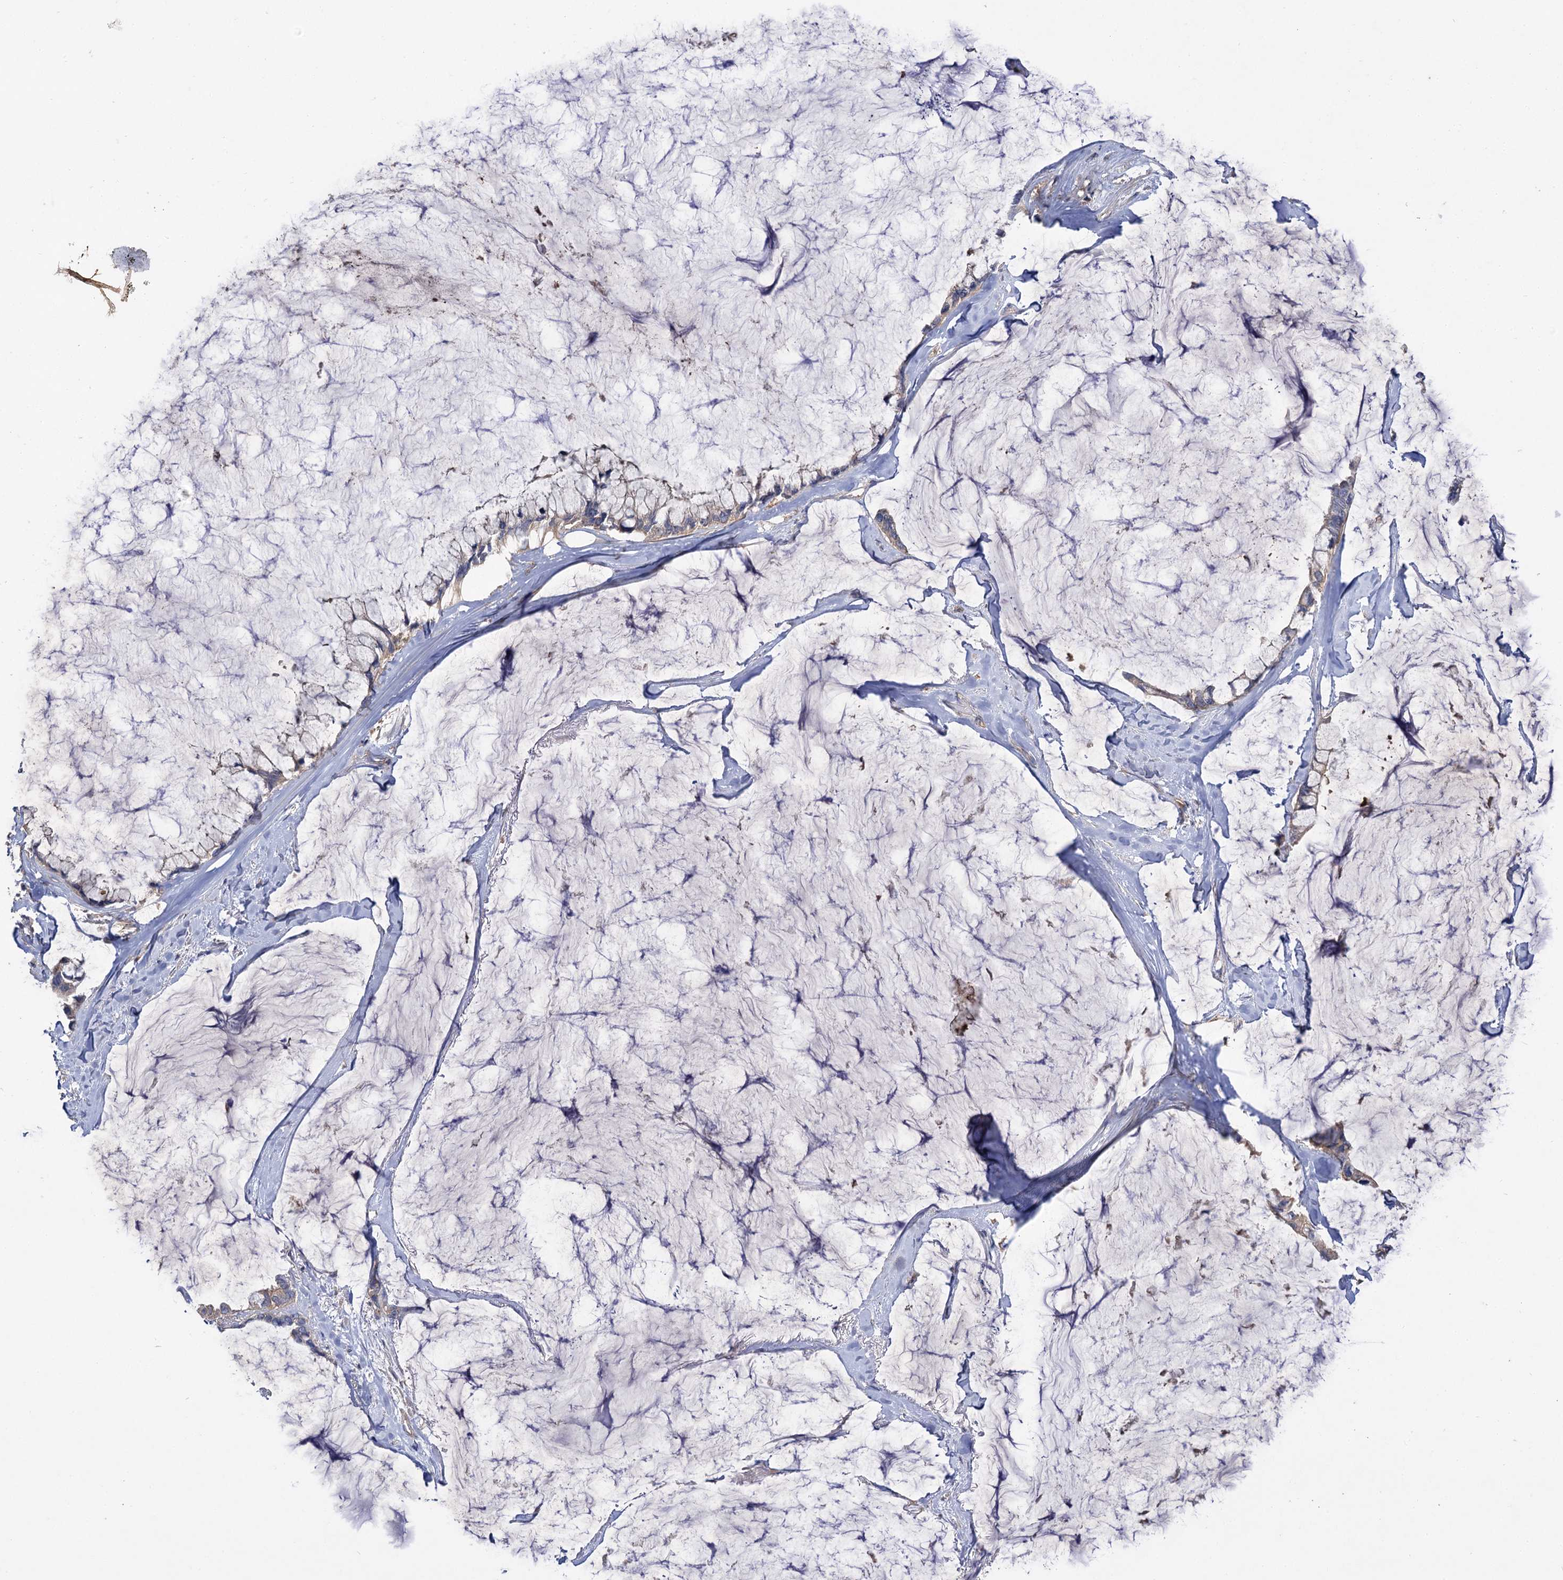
{"staining": {"intensity": "negative", "quantity": "none", "location": "none"}, "tissue": "ovarian cancer", "cell_type": "Tumor cells", "image_type": "cancer", "snomed": [{"axis": "morphology", "description": "Cystadenocarcinoma, mucinous, NOS"}, {"axis": "topography", "description": "Ovary"}], "caption": "This histopathology image is of ovarian cancer stained with immunohistochemistry to label a protein in brown with the nuclei are counter-stained blue. There is no positivity in tumor cells. (DAB (3,3'-diaminobenzidine) IHC visualized using brightfield microscopy, high magnification).", "gene": "USP50", "patient": {"sex": "female", "age": 39}}